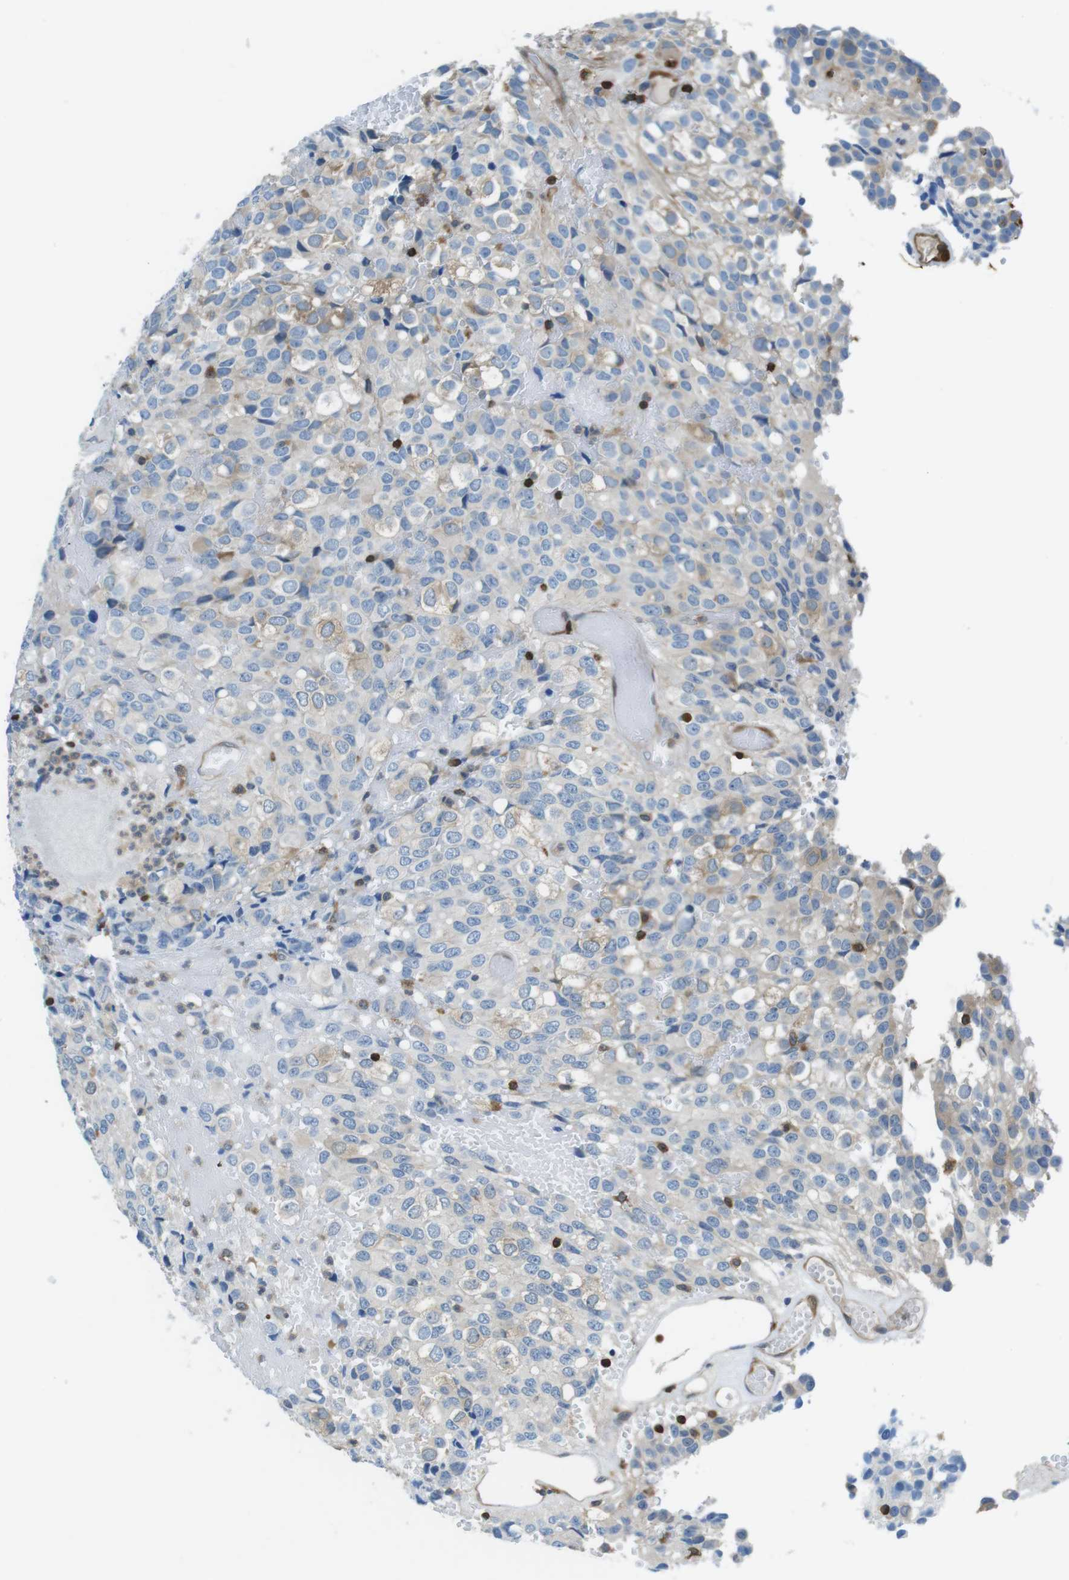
{"staining": {"intensity": "weak", "quantity": "25%-75%", "location": "cytoplasmic/membranous"}, "tissue": "glioma", "cell_type": "Tumor cells", "image_type": "cancer", "snomed": [{"axis": "morphology", "description": "Glioma, malignant, High grade"}, {"axis": "topography", "description": "Brain"}], "caption": "The micrograph displays immunohistochemical staining of glioma. There is weak cytoplasmic/membranous staining is appreciated in about 25%-75% of tumor cells. (Stains: DAB (3,3'-diaminobenzidine) in brown, nuclei in blue, Microscopy: brightfield microscopy at high magnification).", "gene": "TES", "patient": {"sex": "male", "age": 32}}